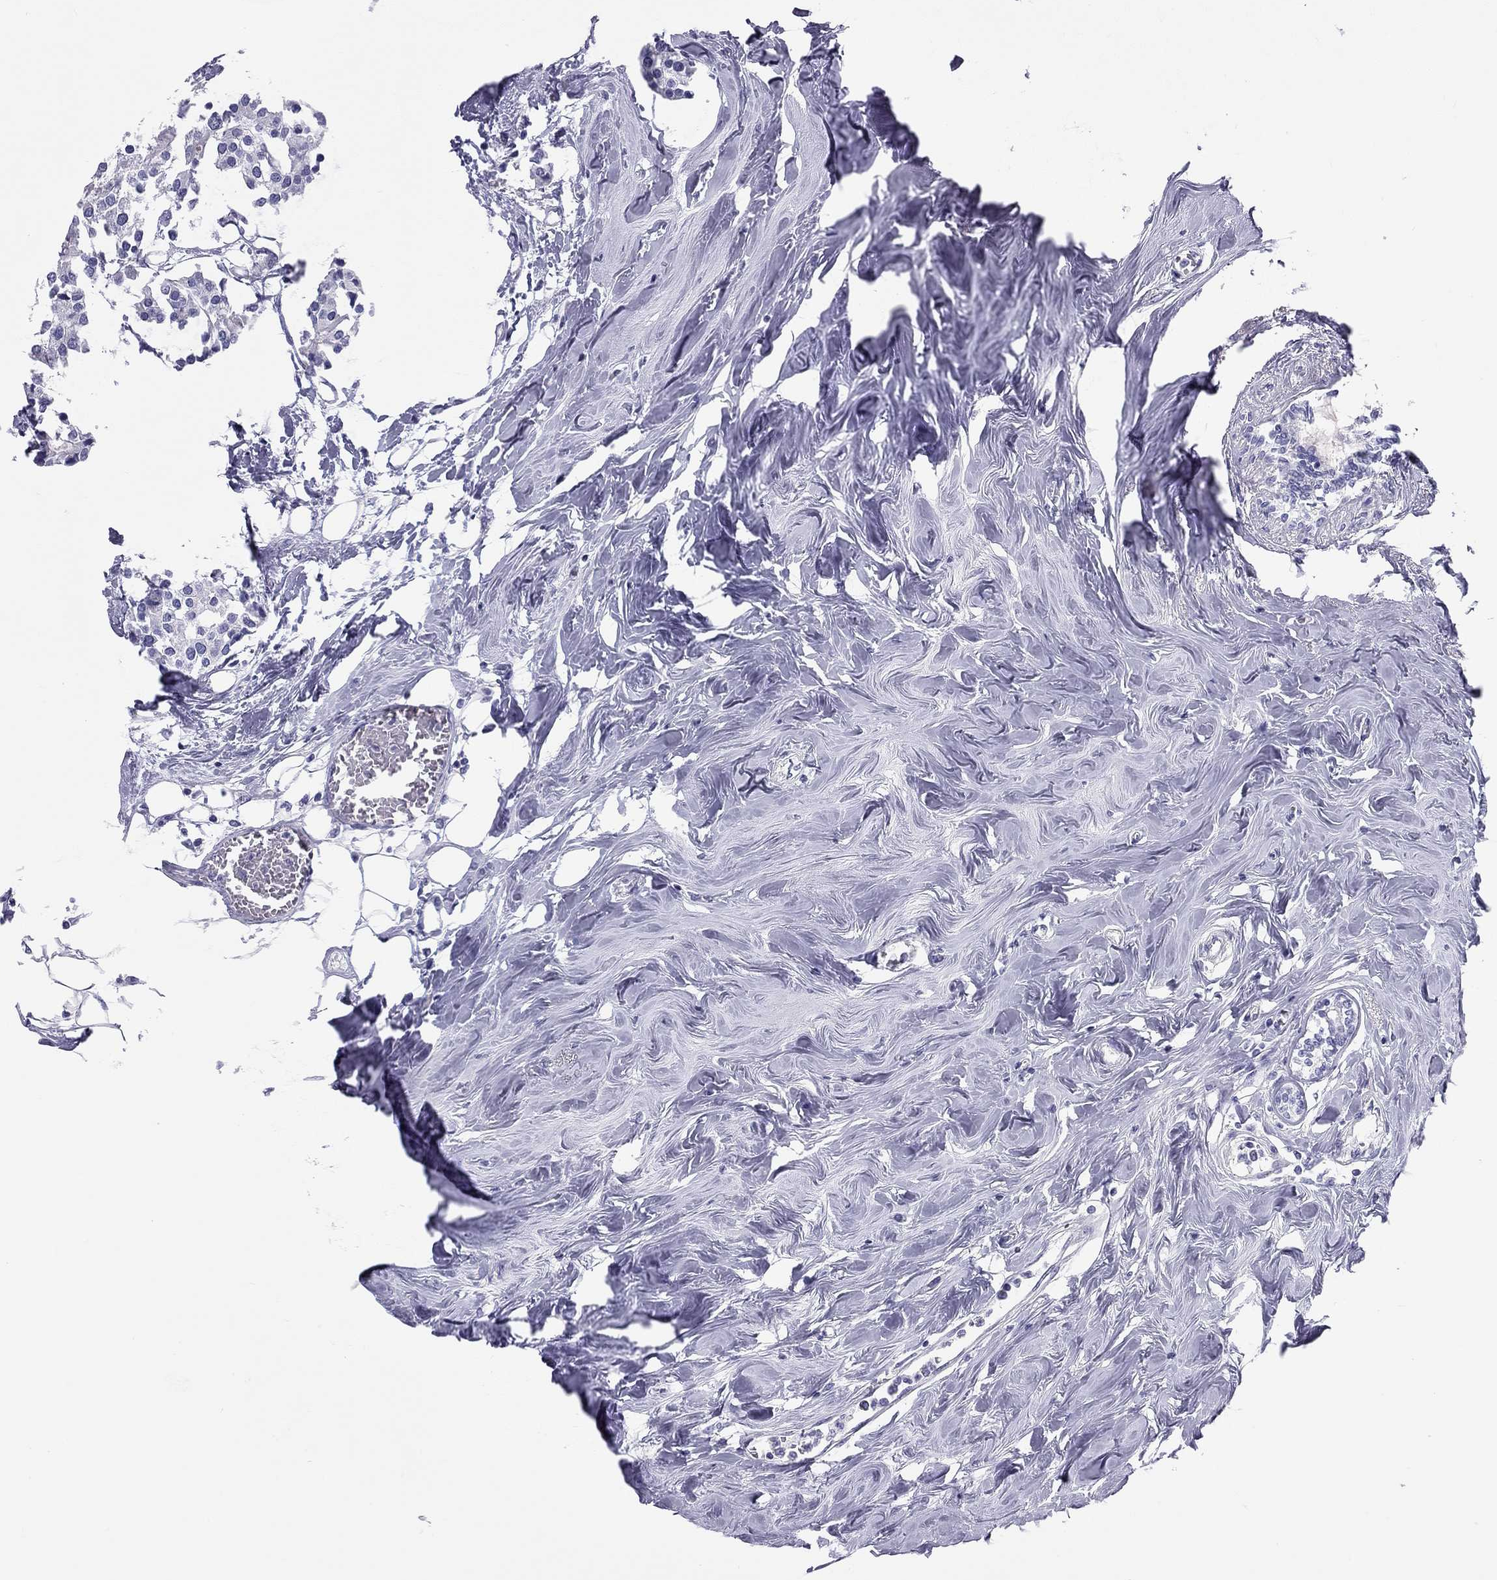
{"staining": {"intensity": "negative", "quantity": "none", "location": "none"}, "tissue": "breast cancer", "cell_type": "Tumor cells", "image_type": "cancer", "snomed": [{"axis": "morphology", "description": "Duct carcinoma"}, {"axis": "topography", "description": "Breast"}], "caption": "Immunohistochemistry histopathology image of neoplastic tissue: breast invasive ductal carcinoma stained with DAB shows no significant protein staining in tumor cells. The staining was performed using DAB to visualize the protein expression in brown, while the nuclei were stained in blue with hematoxylin (Magnification: 20x).", "gene": "FSCN3", "patient": {"sex": "female", "age": 83}}